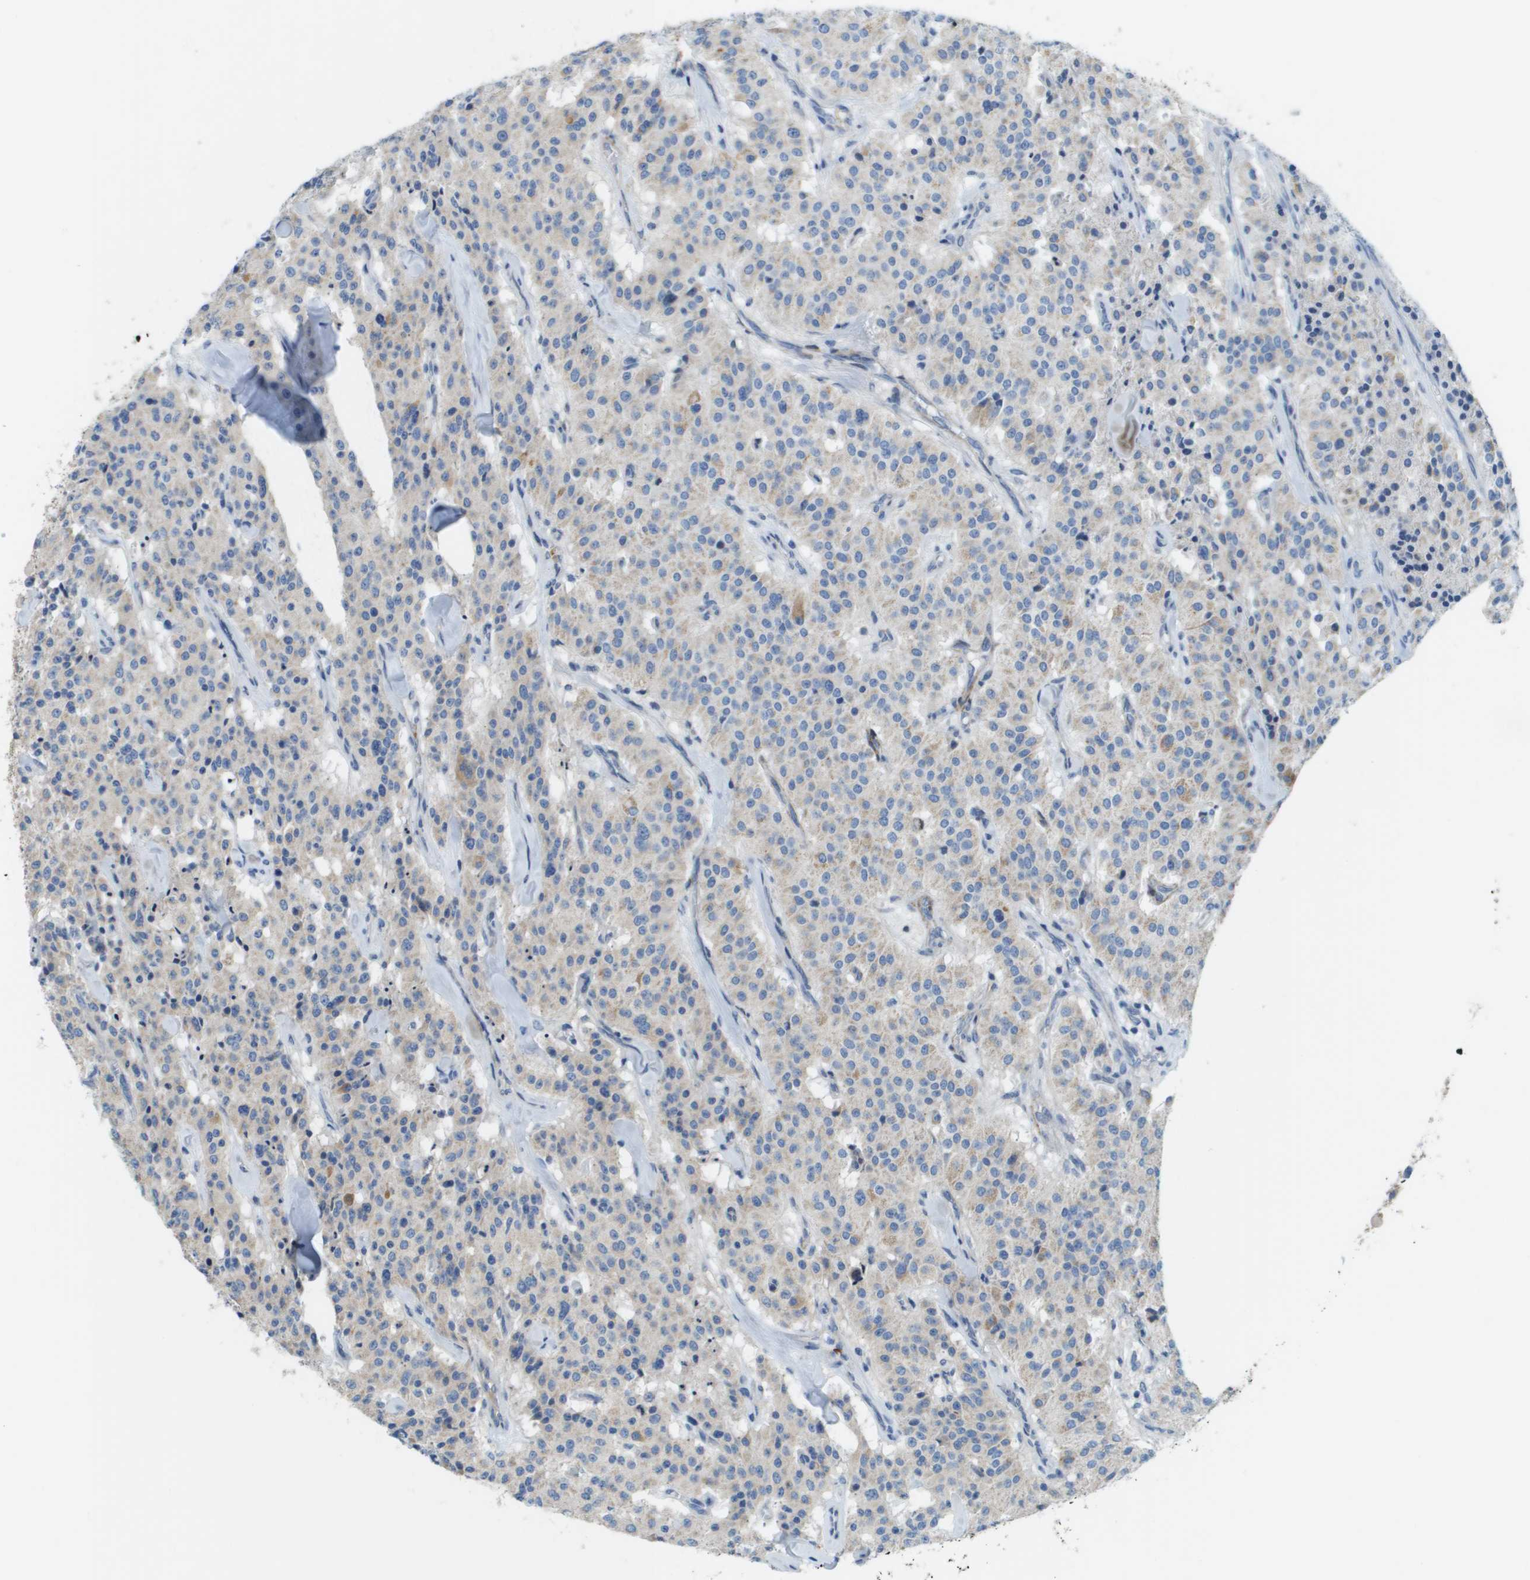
{"staining": {"intensity": "negative", "quantity": "none", "location": "none"}, "tissue": "carcinoid", "cell_type": "Tumor cells", "image_type": "cancer", "snomed": [{"axis": "morphology", "description": "Carcinoid, malignant, NOS"}, {"axis": "topography", "description": "Lung"}], "caption": "This is an immunohistochemistry histopathology image of carcinoid. There is no positivity in tumor cells.", "gene": "SDC1", "patient": {"sex": "male", "age": 30}}